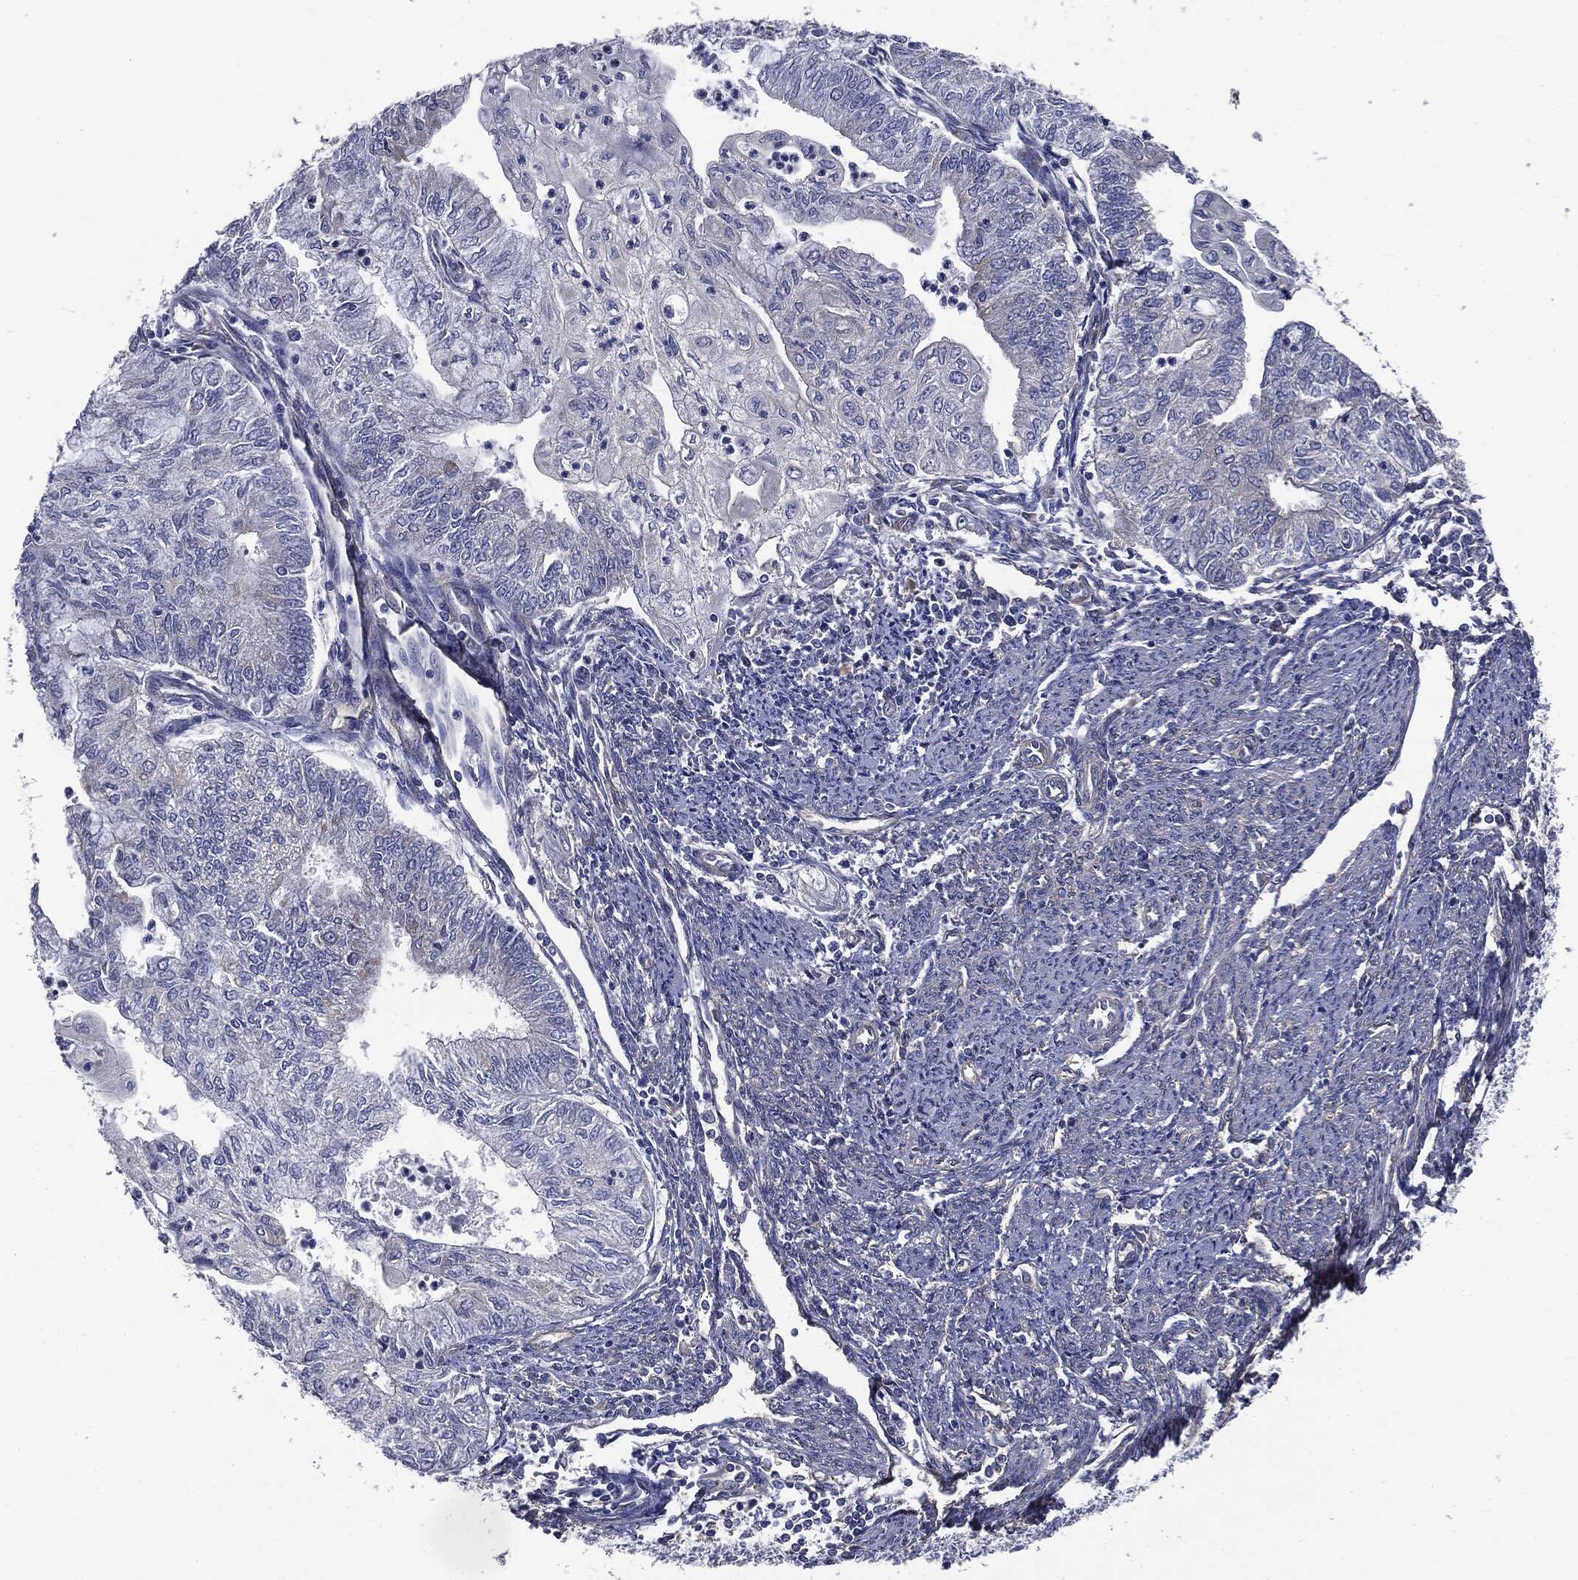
{"staining": {"intensity": "negative", "quantity": "none", "location": "none"}, "tissue": "endometrial cancer", "cell_type": "Tumor cells", "image_type": "cancer", "snomed": [{"axis": "morphology", "description": "Adenocarcinoma, NOS"}, {"axis": "topography", "description": "Endometrium"}], "caption": "Tumor cells show no significant positivity in endometrial adenocarcinoma.", "gene": "EPS15L1", "patient": {"sex": "female", "age": 59}}